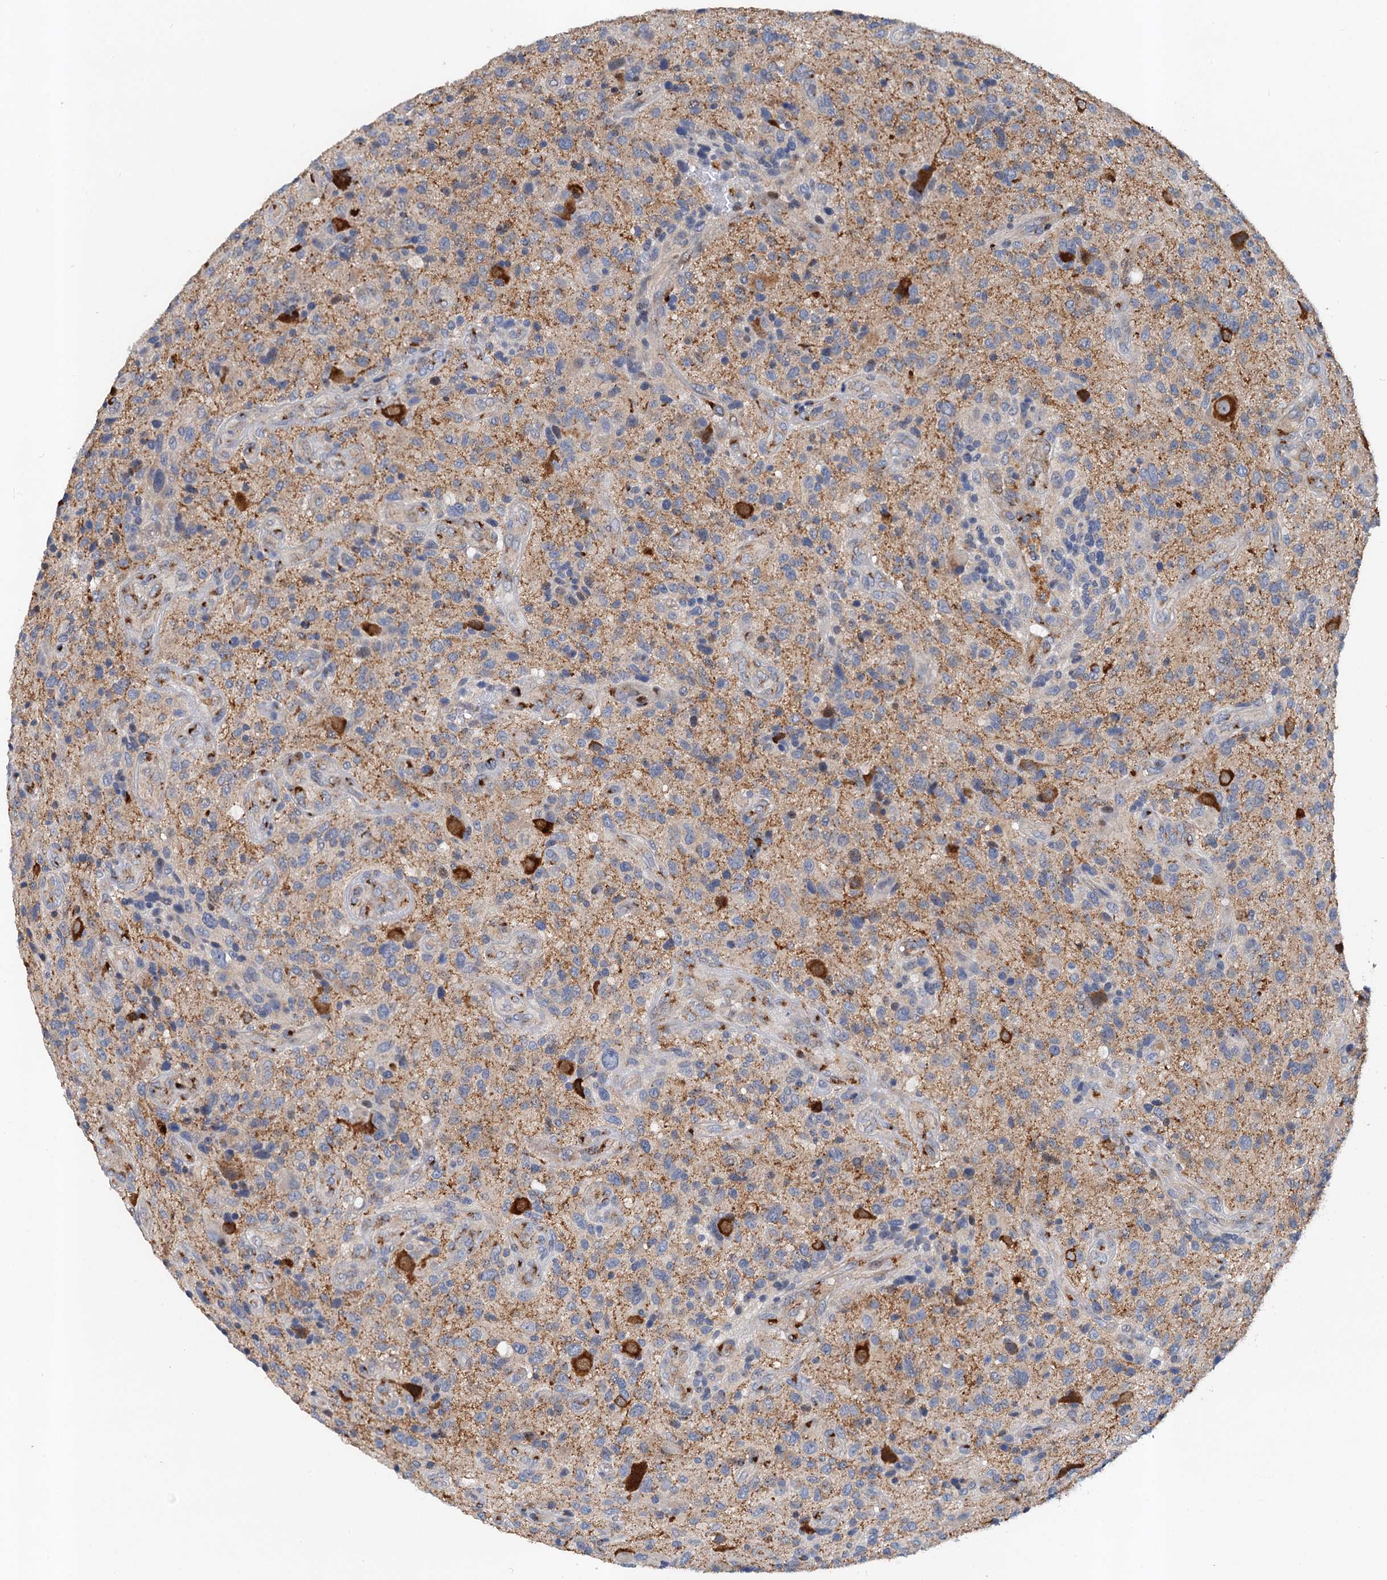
{"staining": {"intensity": "negative", "quantity": "none", "location": "none"}, "tissue": "glioma", "cell_type": "Tumor cells", "image_type": "cancer", "snomed": [{"axis": "morphology", "description": "Glioma, malignant, High grade"}, {"axis": "topography", "description": "Brain"}], "caption": "A photomicrograph of human glioma is negative for staining in tumor cells.", "gene": "NBEA", "patient": {"sex": "male", "age": 47}}